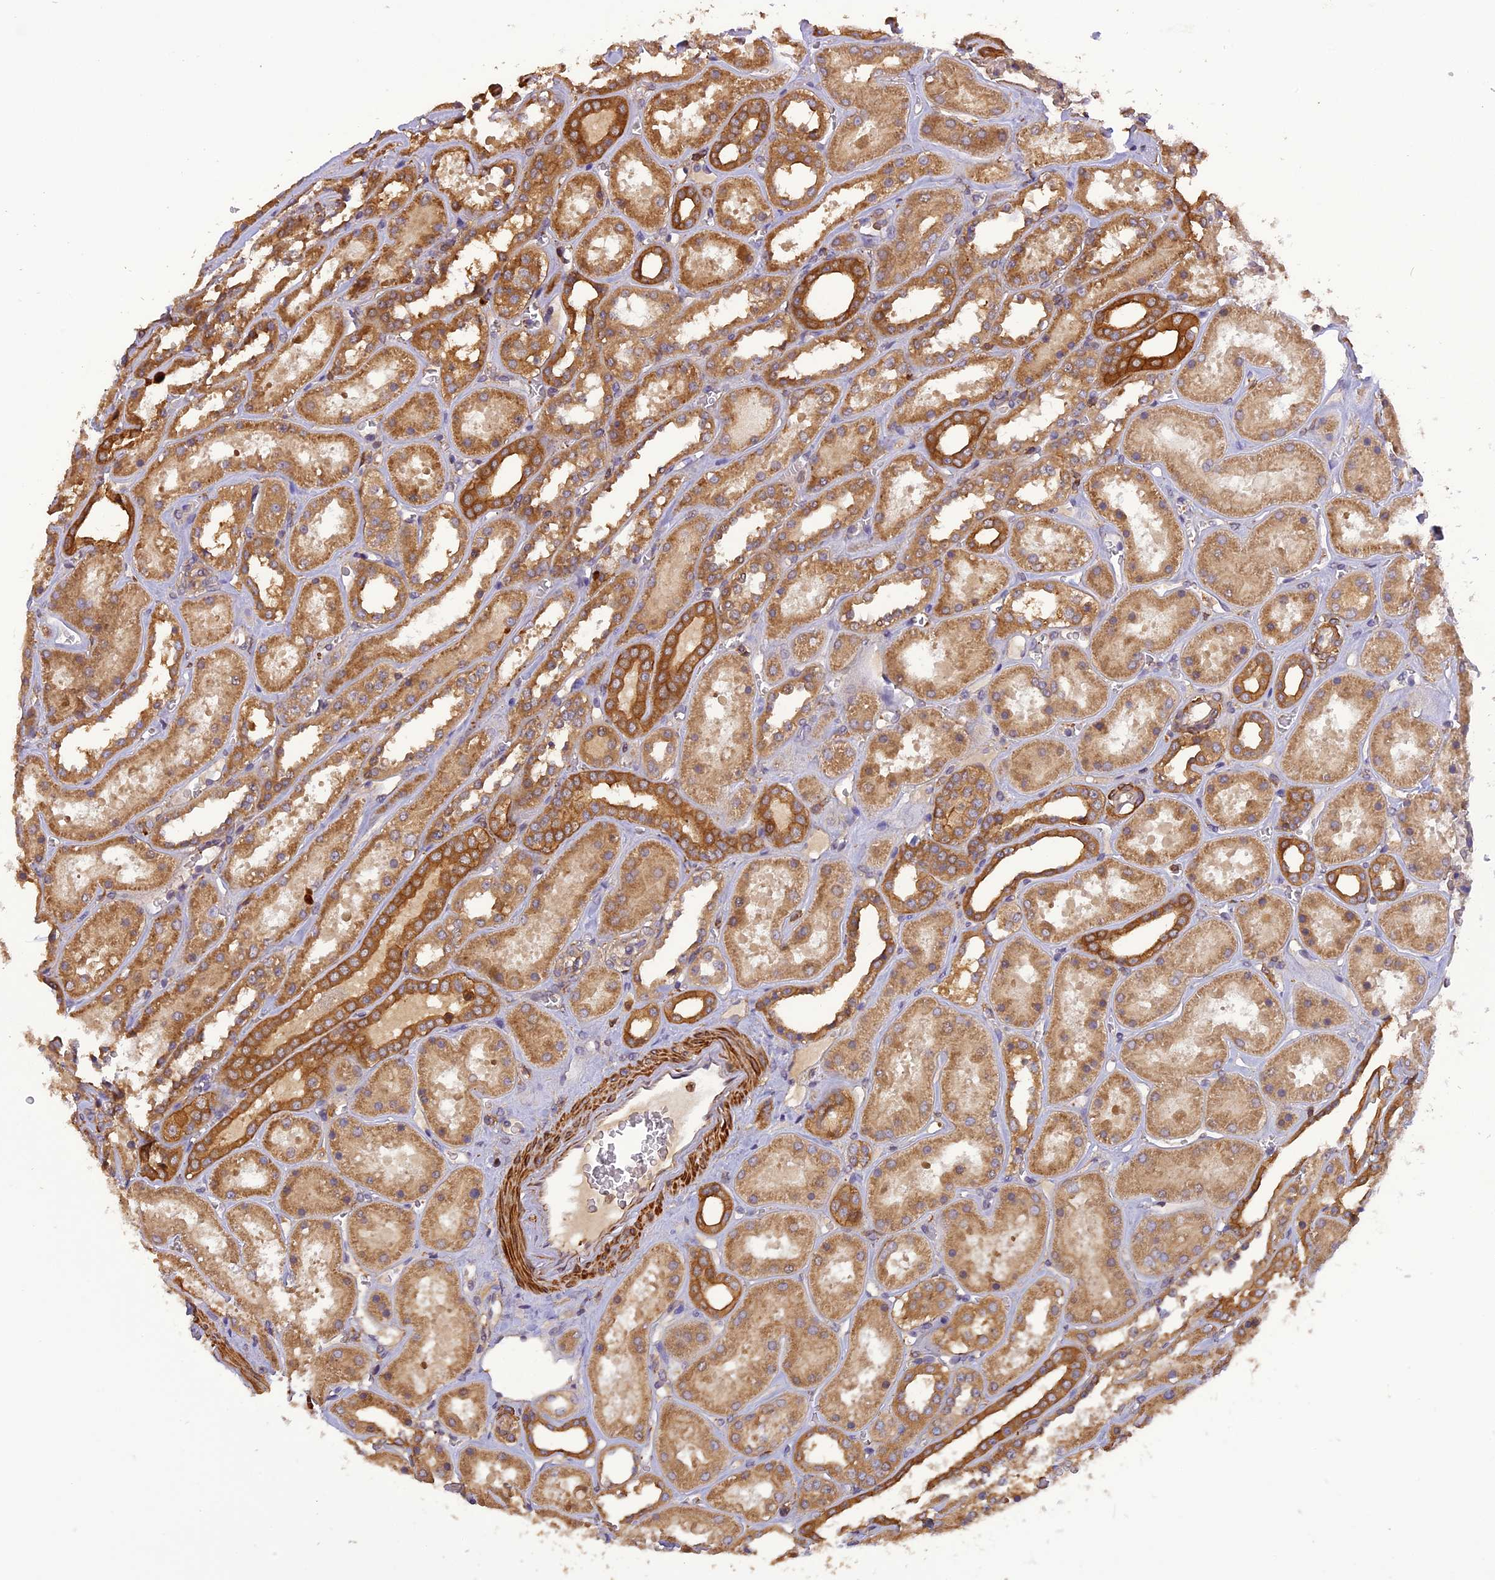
{"staining": {"intensity": "moderate", "quantity": "<25%", "location": "cytoplasmic/membranous"}, "tissue": "kidney", "cell_type": "Cells in glomeruli", "image_type": "normal", "snomed": [{"axis": "morphology", "description": "Normal tissue, NOS"}, {"axis": "topography", "description": "Kidney"}], "caption": "A photomicrograph showing moderate cytoplasmic/membranous expression in approximately <25% of cells in glomeruli in unremarkable kidney, as visualized by brown immunohistochemical staining.", "gene": "STOML1", "patient": {"sex": "female", "age": 41}}